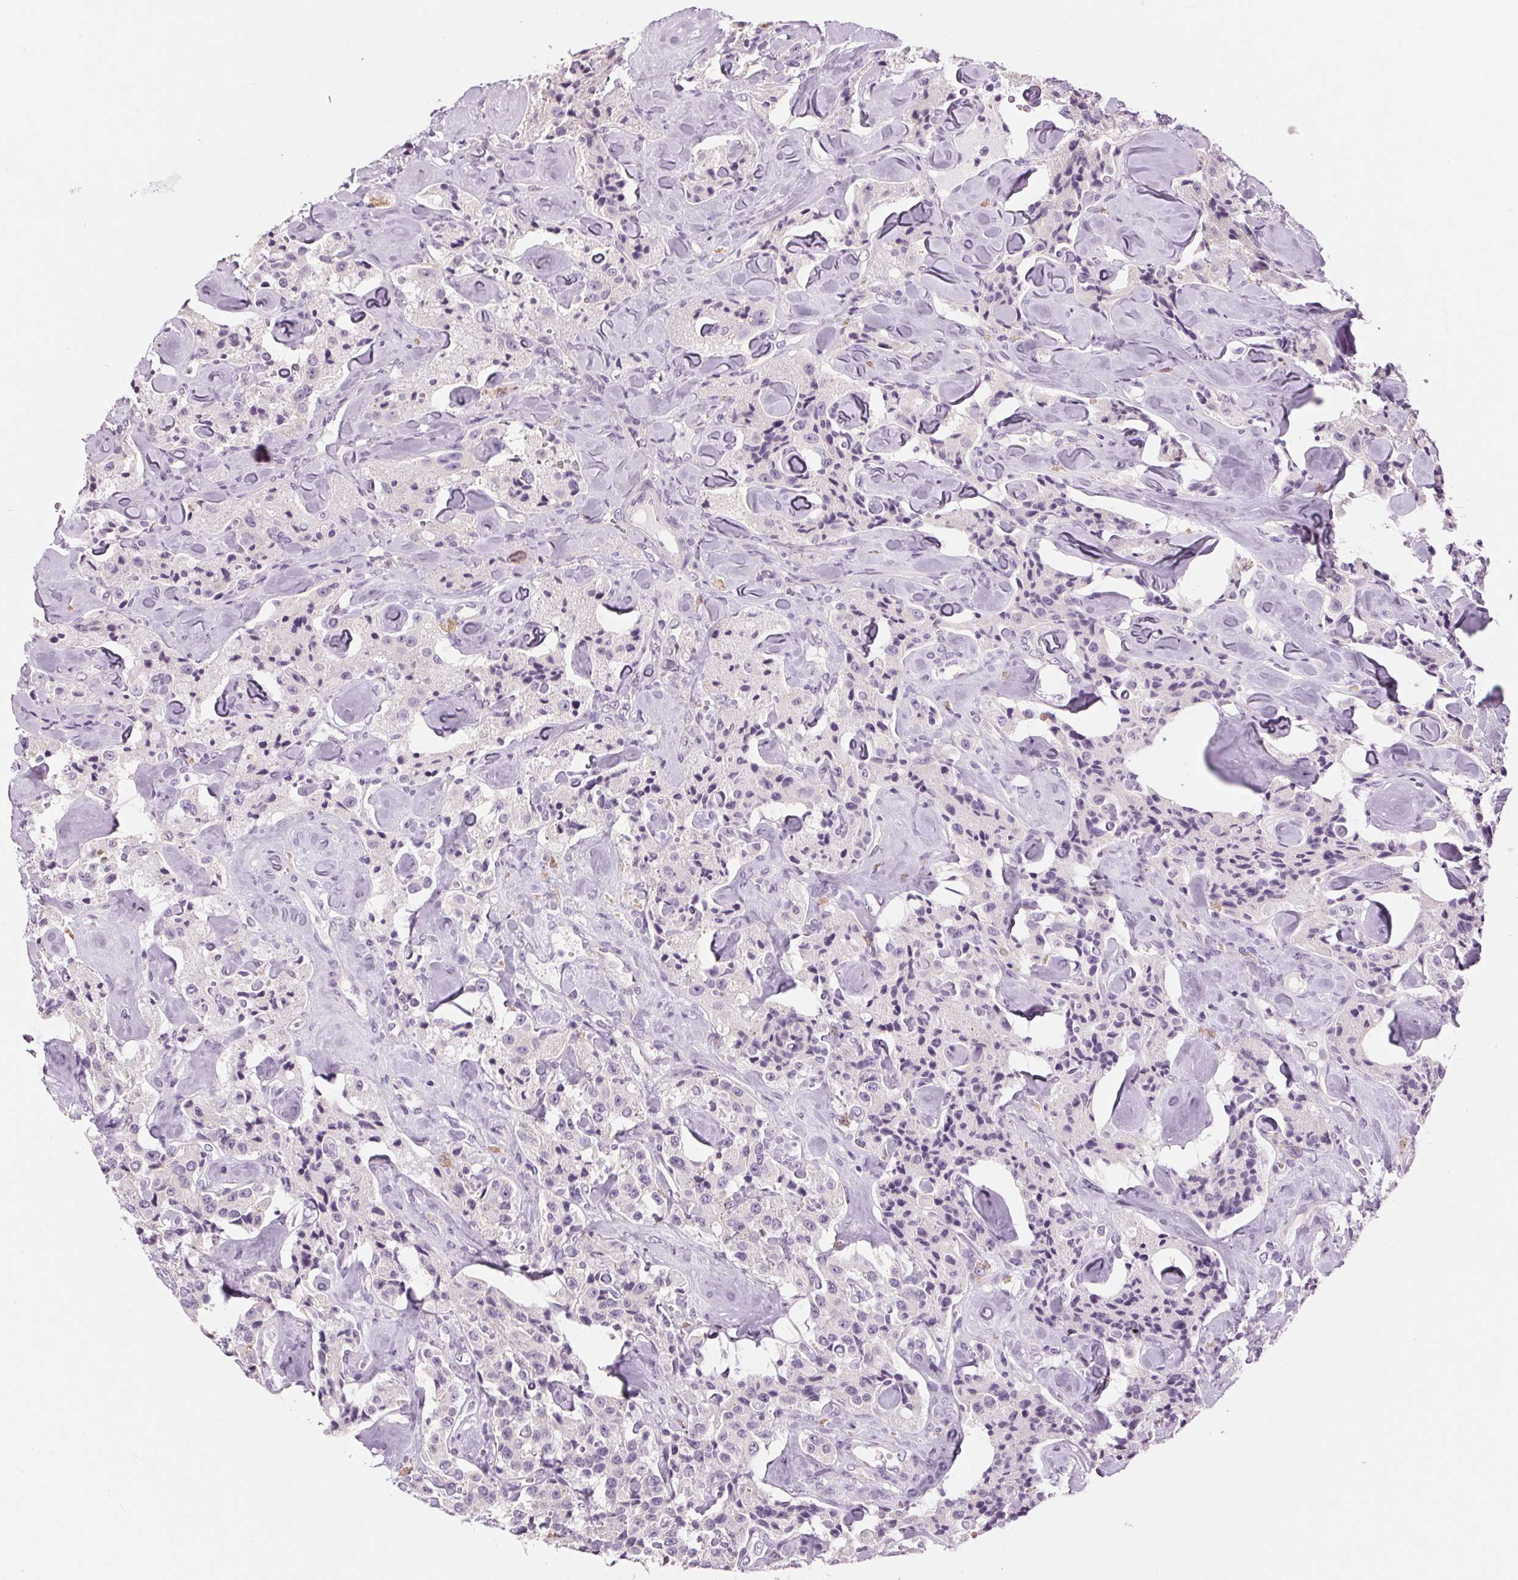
{"staining": {"intensity": "negative", "quantity": "none", "location": "none"}, "tissue": "carcinoid", "cell_type": "Tumor cells", "image_type": "cancer", "snomed": [{"axis": "morphology", "description": "Carcinoid, malignant, NOS"}, {"axis": "topography", "description": "Pancreas"}], "caption": "High power microscopy photomicrograph of an IHC histopathology image of carcinoid, revealing no significant staining in tumor cells.", "gene": "MISP", "patient": {"sex": "male", "age": 41}}